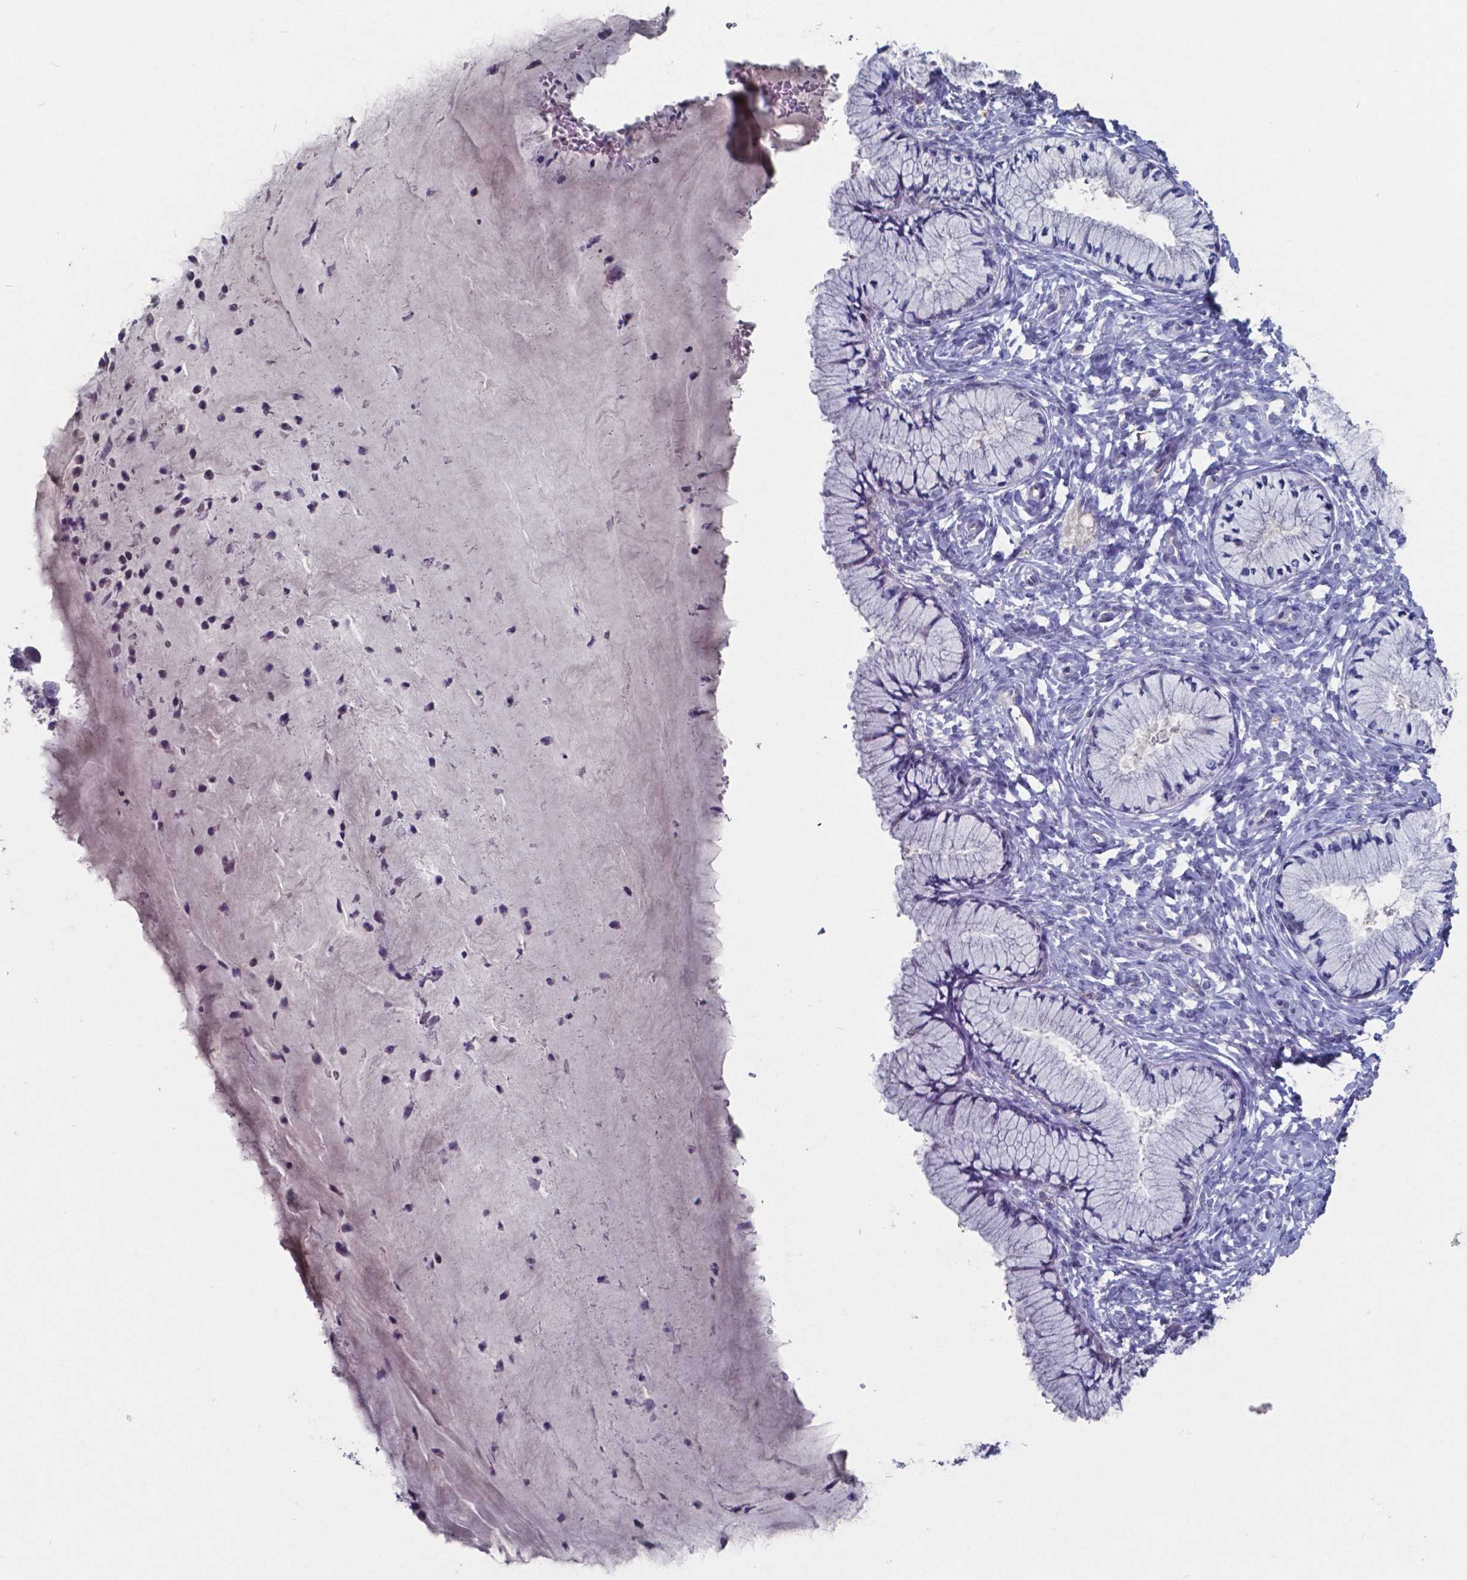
{"staining": {"intensity": "negative", "quantity": "none", "location": "none"}, "tissue": "cervix", "cell_type": "Glandular cells", "image_type": "normal", "snomed": [{"axis": "morphology", "description": "Normal tissue, NOS"}, {"axis": "topography", "description": "Cervix"}], "caption": "The image displays no significant expression in glandular cells of cervix.", "gene": "TTR", "patient": {"sex": "female", "age": 37}}